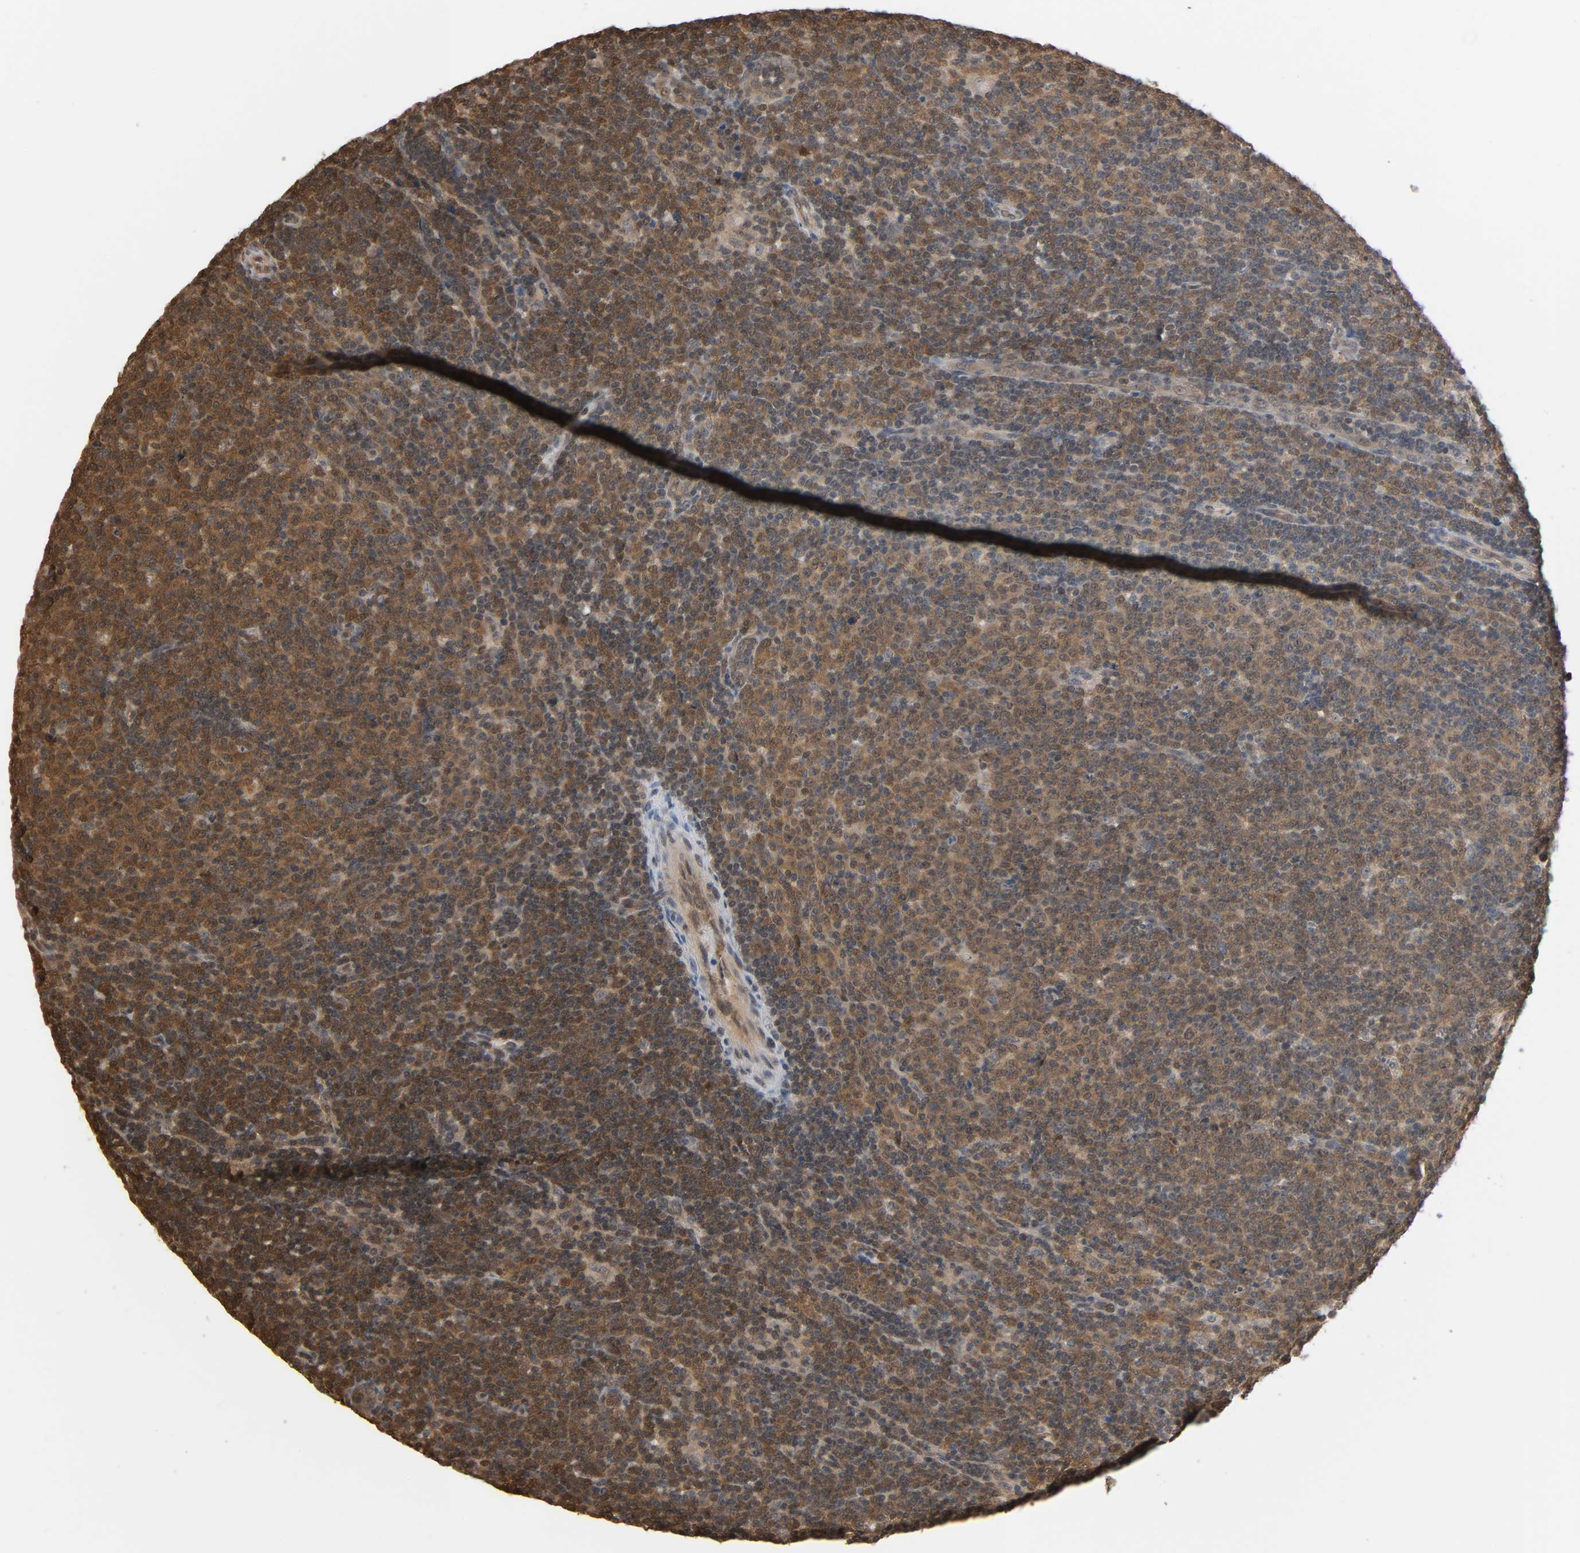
{"staining": {"intensity": "moderate", "quantity": "25%-75%", "location": "cytoplasmic/membranous,nuclear"}, "tissue": "lymphoma", "cell_type": "Tumor cells", "image_type": "cancer", "snomed": [{"axis": "morphology", "description": "Malignant lymphoma, non-Hodgkin's type, Low grade"}, {"axis": "topography", "description": "Lymph node"}], "caption": "Lymphoma was stained to show a protein in brown. There is medium levels of moderate cytoplasmic/membranous and nuclear positivity in approximately 25%-75% of tumor cells.", "gene": "NEDD8", "patient": {"sex": "male", "age": 70}}